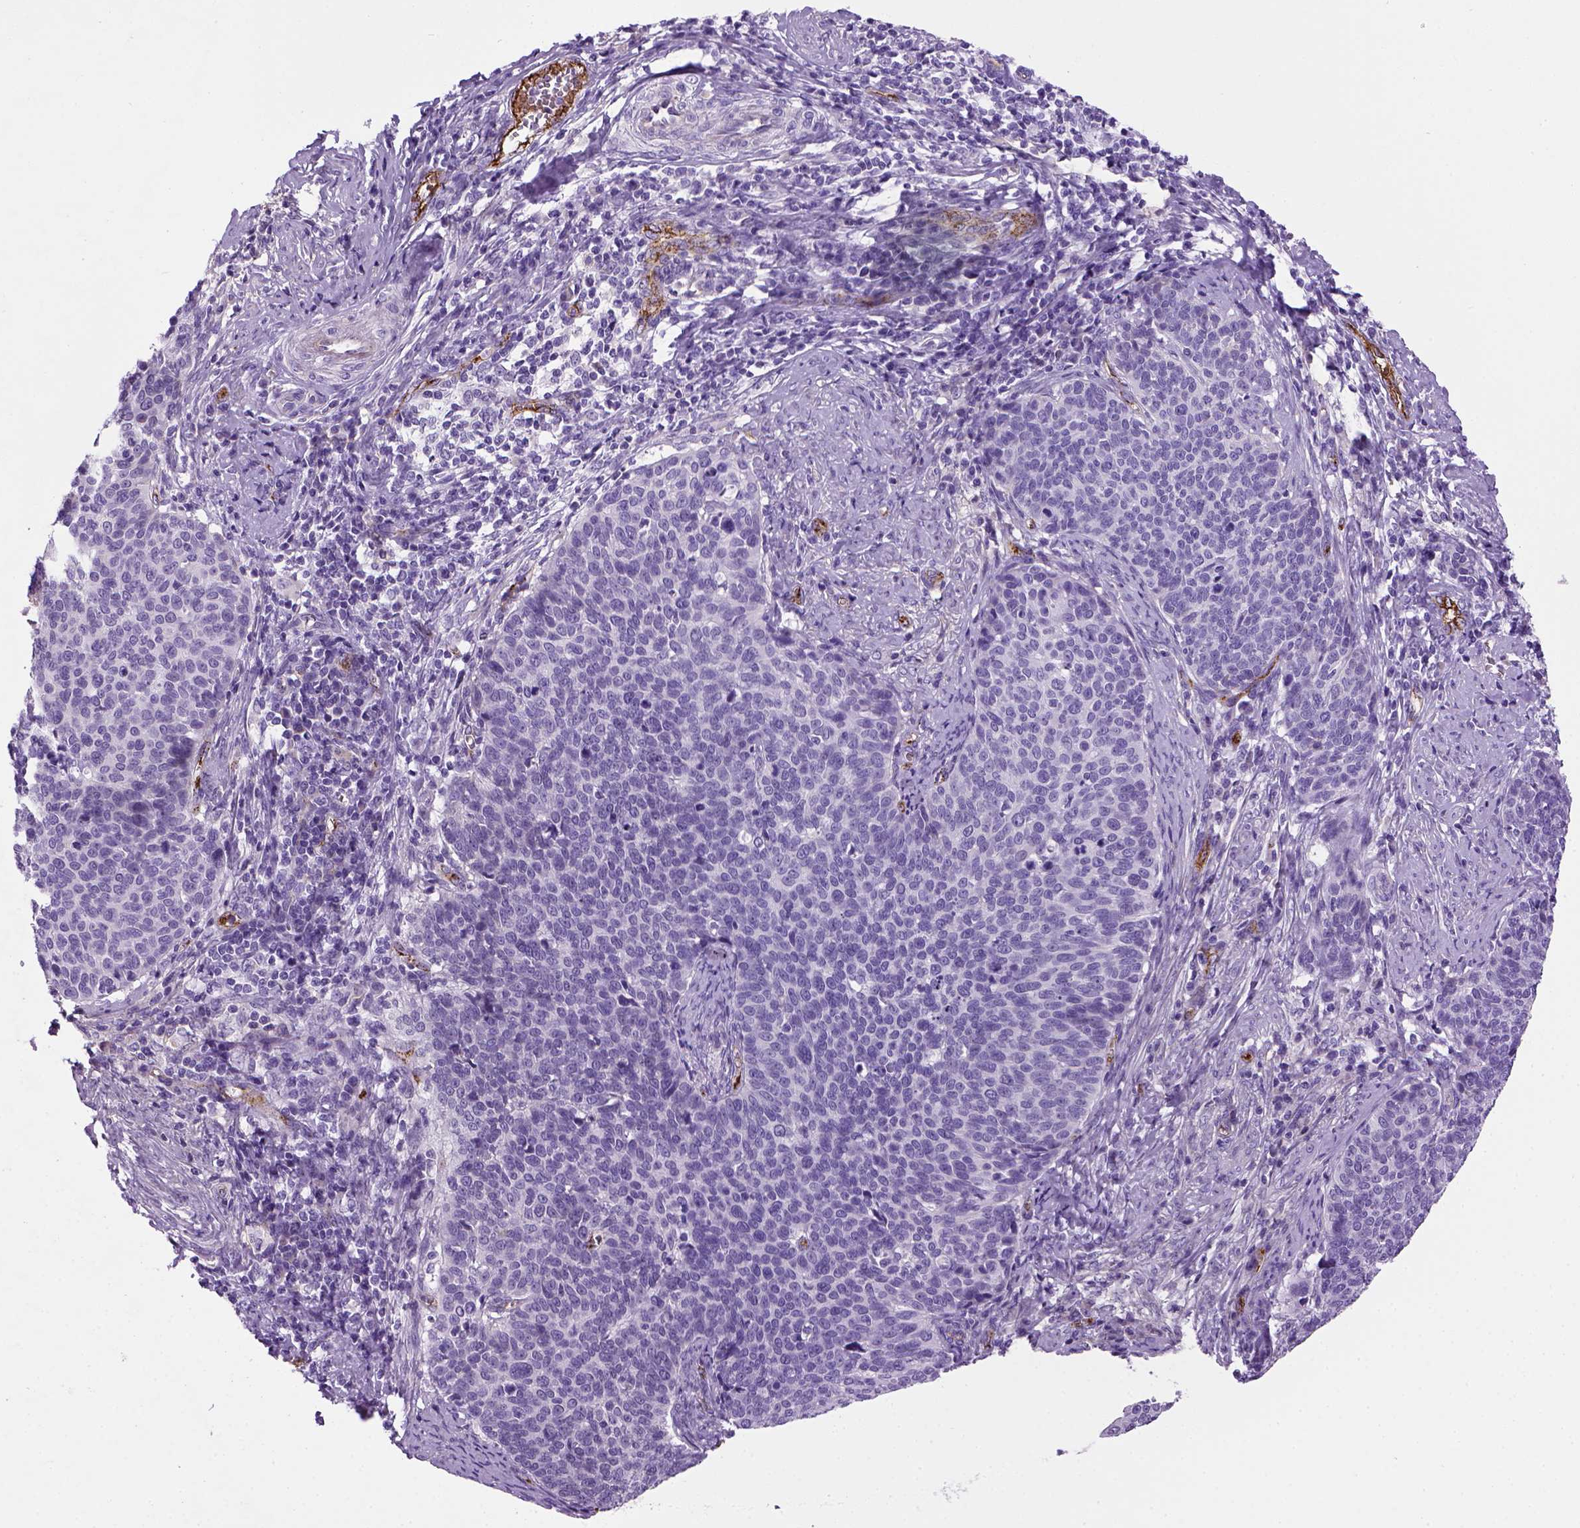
{"staining": {"intensity": "negative", "quantity": "none", "location": "none"}, "tissue": "cervical cancer", "cell_type": "Tumor cells", "image_type": "cancer", "snomed": [{"axis": "morphology", "description": "Normal tissue, NOS"}, {"axis": "morphology", "description": "Squamous cell carcinoma, NOS"}, {"axis": "topography", "description": "Cervix"}], "caption": "Human cervical squamous cell carcinoma stained for a protein using IHC shows no staining in tumor cells.", "gene": "VWF", "patient": {"sex": "female", "age": 39}}